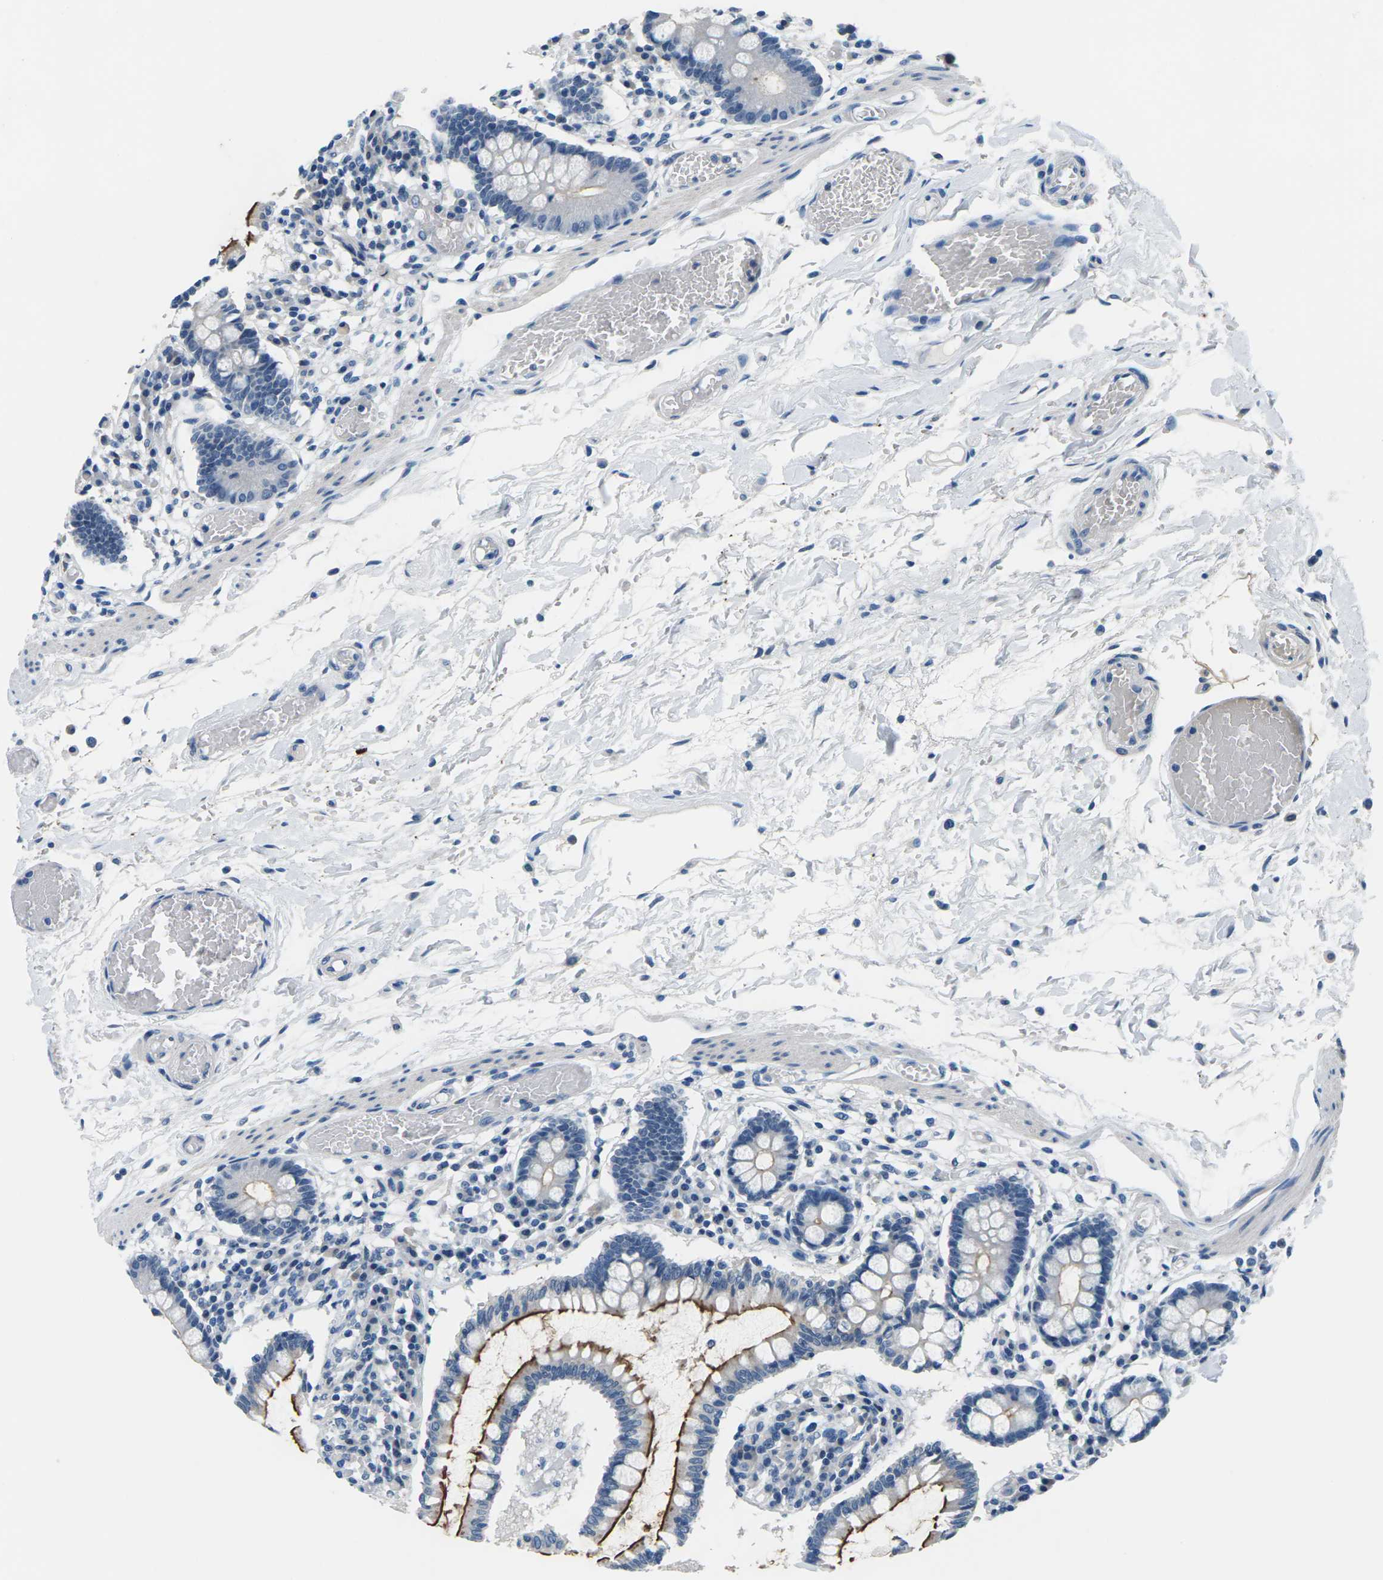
{"staining": {"intensity": "strong", "quantity": "25%-75%", "location": "cytoplasmic/membranous"}, "tissue": "small intestine", "cell_type": "Glandular cells", "image_type": "normal", "snomed": [{"axis": "morphology", "description": "Normal tissue, NOS"}, {"axis": "topography", "description": "Small intestine"}], "caption": "A high-resolution image shows IHC staining of unremarkable small intestine, which reveals strong cytoplasmic/membranous positivity in approximately 25%-75% of glandular cells.", "gene": "UMOD", "patient": {"sex": "female", "age": 61}}